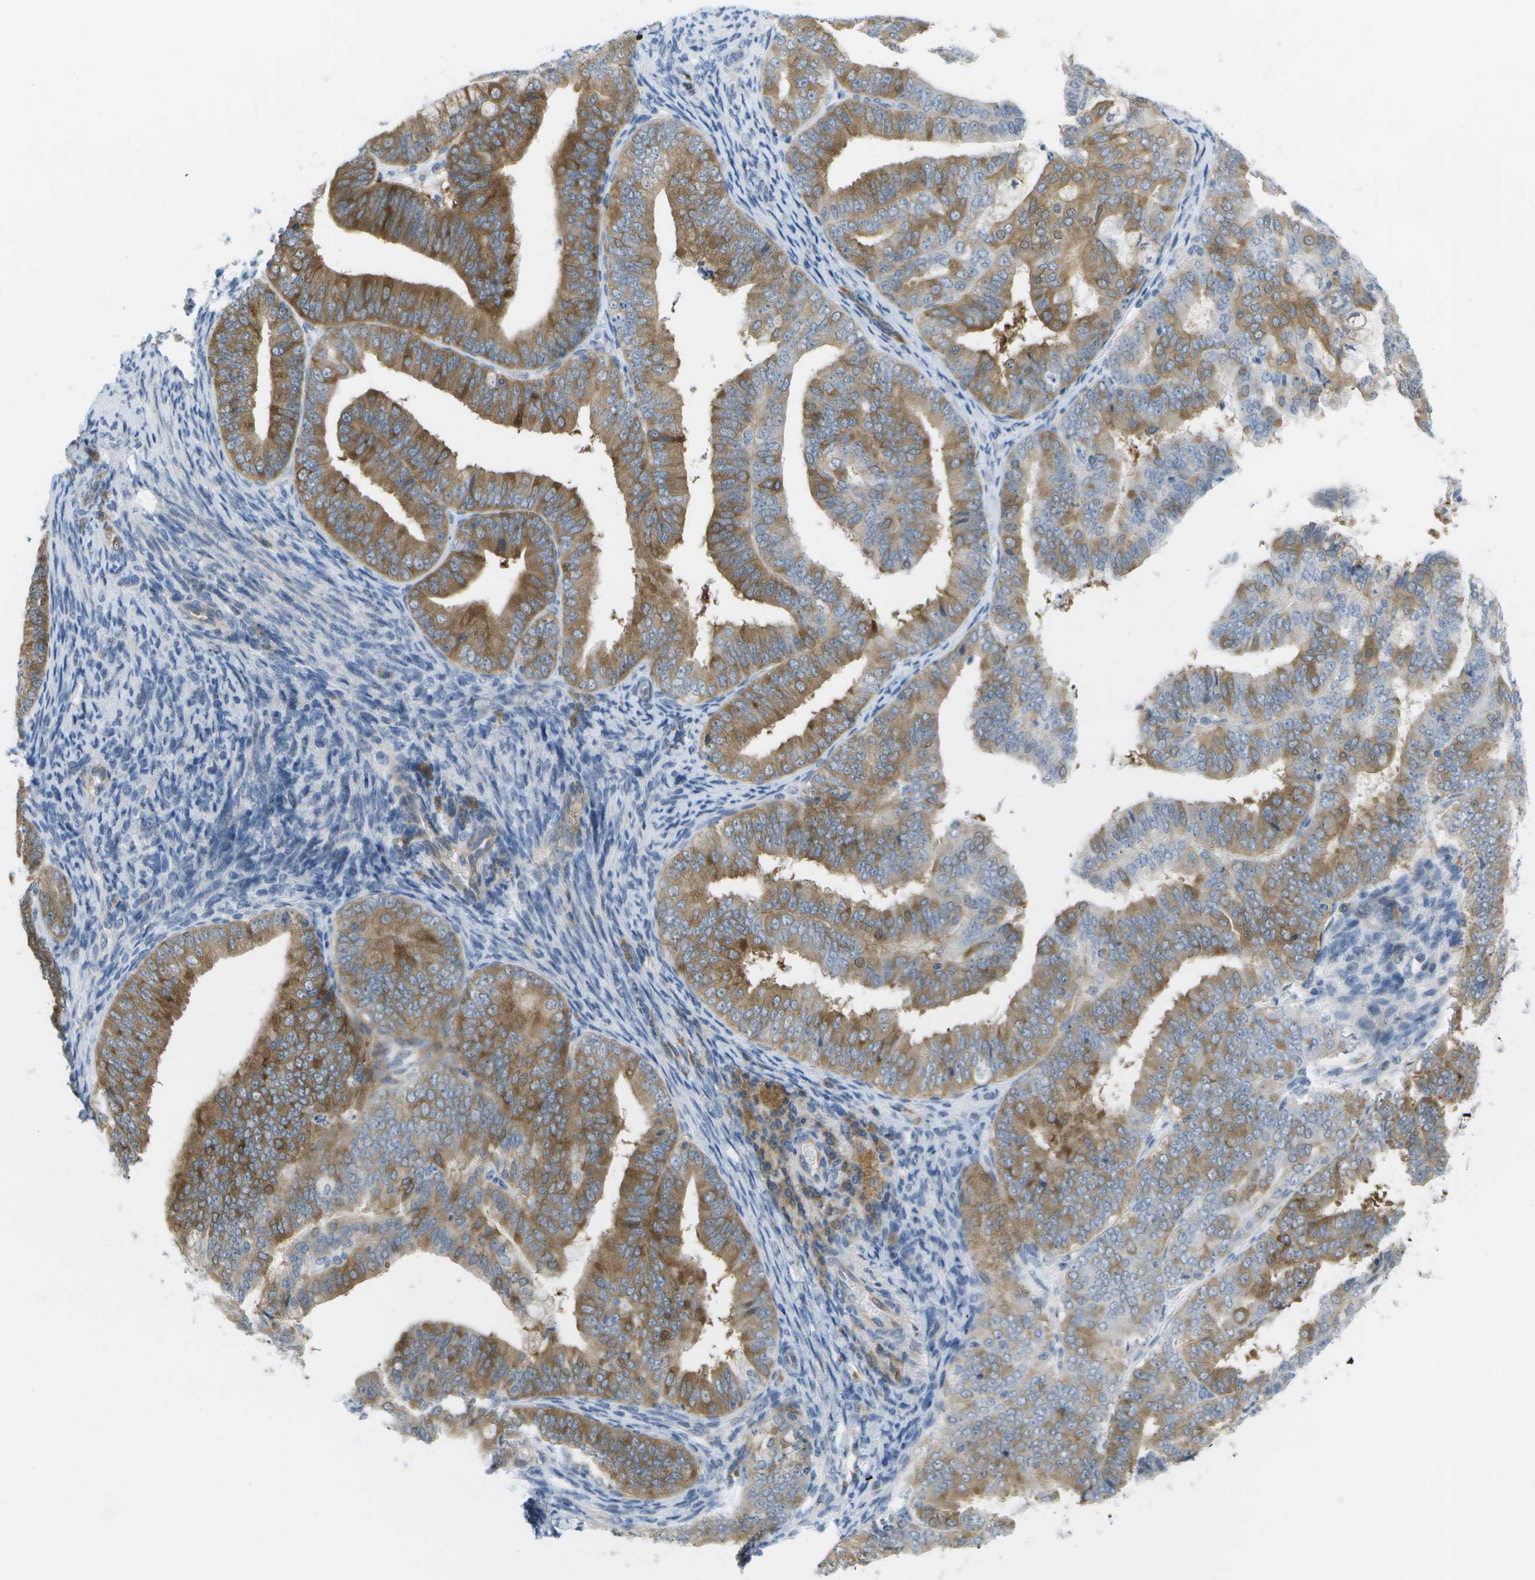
{"staining": {"intensity": "moderate", "quantity": ">75%", "location": "cytoplasmic/membranous"}, "tissue": "endometrial cancer", "cell_type": "Tumor cells", "image_type": "cancer", "snomed": [{"axis": "morphology", "description": "Adenocarcinoma, NOS"}, {"axis": "topography", "description": "Endometrium"}], "caption": "This photomicrograph reveals immunohistochemistry (IHC) staining of human endometrial cancer, with medium moderate cytoplasmic/membranous staining in about >75% of tumor cells.", "gene": "MARCHF8", "patient": {"sex": "female", "age": 63}}